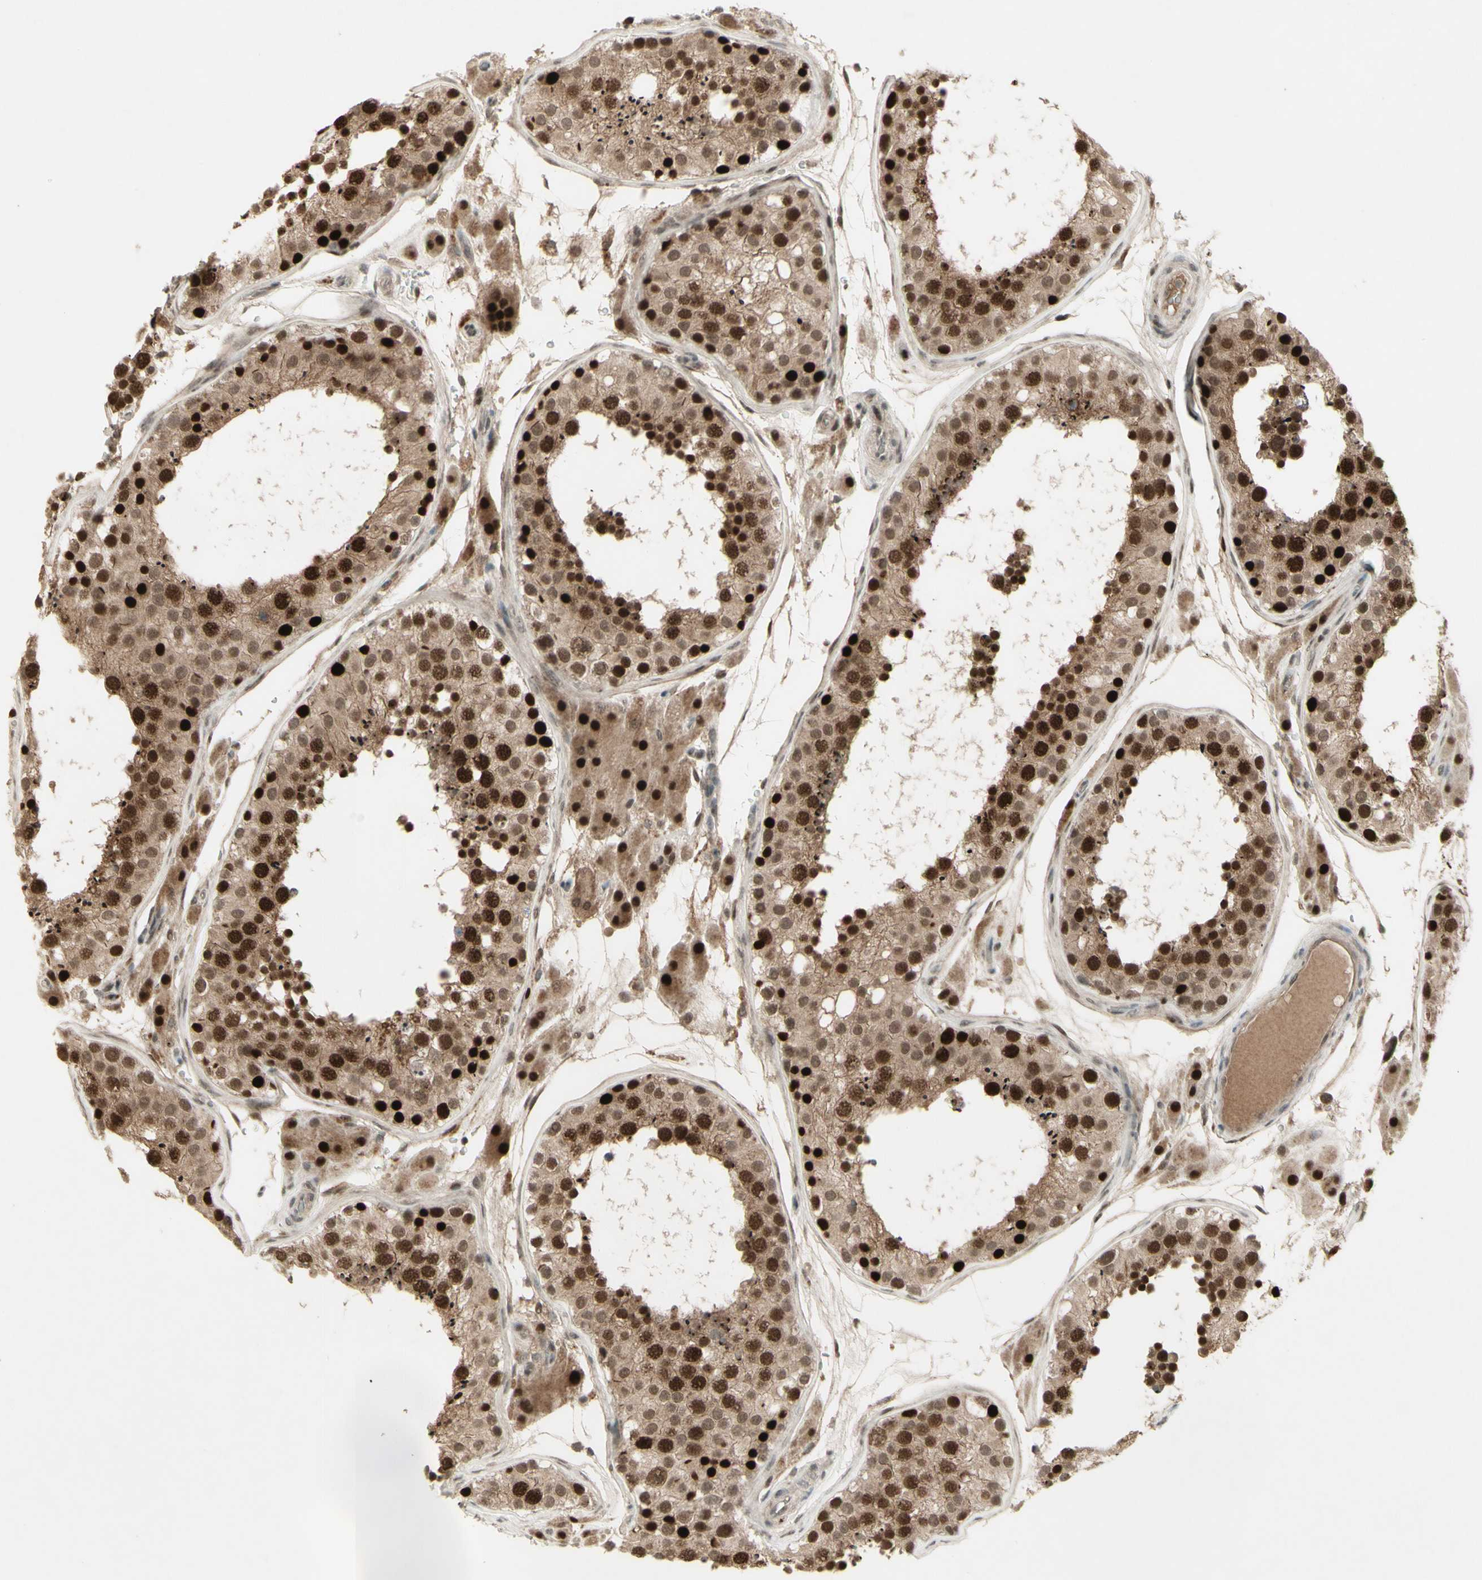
{"staining": {"intensity": "strong", "quantity": ">75%", "location": "cytoplasmic/membranous,nuclear"}, "tissue": "testis", "cell_type": "Cells in seminiferous ducts", "image_type": "normal", "snomed": [{"axis": "morphology", "description": "Normal tissue, NOS"}, {"axis": "topography", "description": "Testis"}], "caption": "Cells in seminiferous ducts show high levels of strong cytoplasmic/membranous,nuclear expression in approximately >75% of cells in unremarkable human testis. (DAB (3,3'-diaminobenzidine) IHC with brightfield microscopy, high magnification).", "gene": "MSH6", "patient": {"sex": "male", "age": 26}}